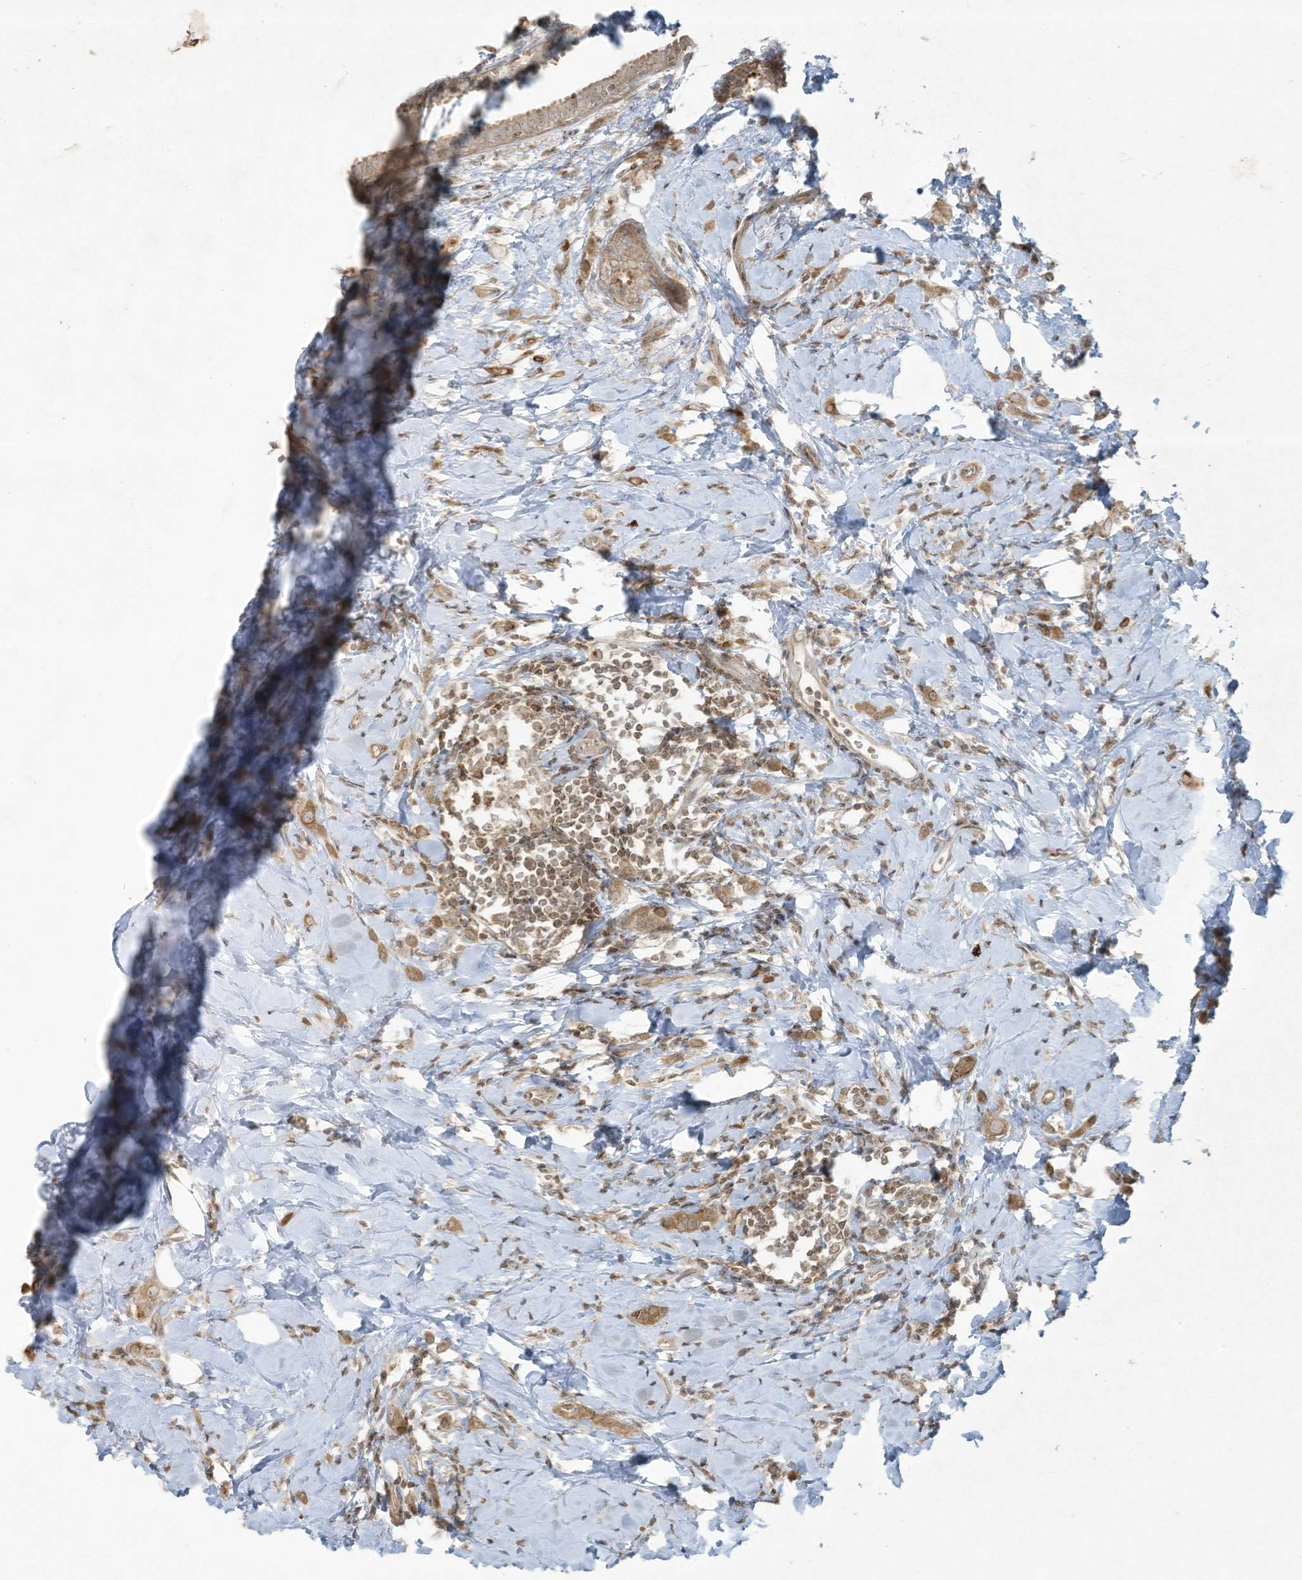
{"staining": {"intensity": "moderate", "quantity": ">75%", "location": "cytoplasmic/membranous"}, "tissue": "breast cancer", "cell_type": "Tumor cells", "image_type": "cancer", "snomed": [{"axis": "morphology", "description": "Lobular carcinoma"}, {"axis": "topography", "description": "Breast"}], "caption": "Human breast lobular carcinoma stained for a protein (brown) exhibits moderate cytoplasmic/membranous positive expression in approximately >75% of tumor cells.", "gene": "ZNF263", "patient": {"sex": "female", "age": 47}}